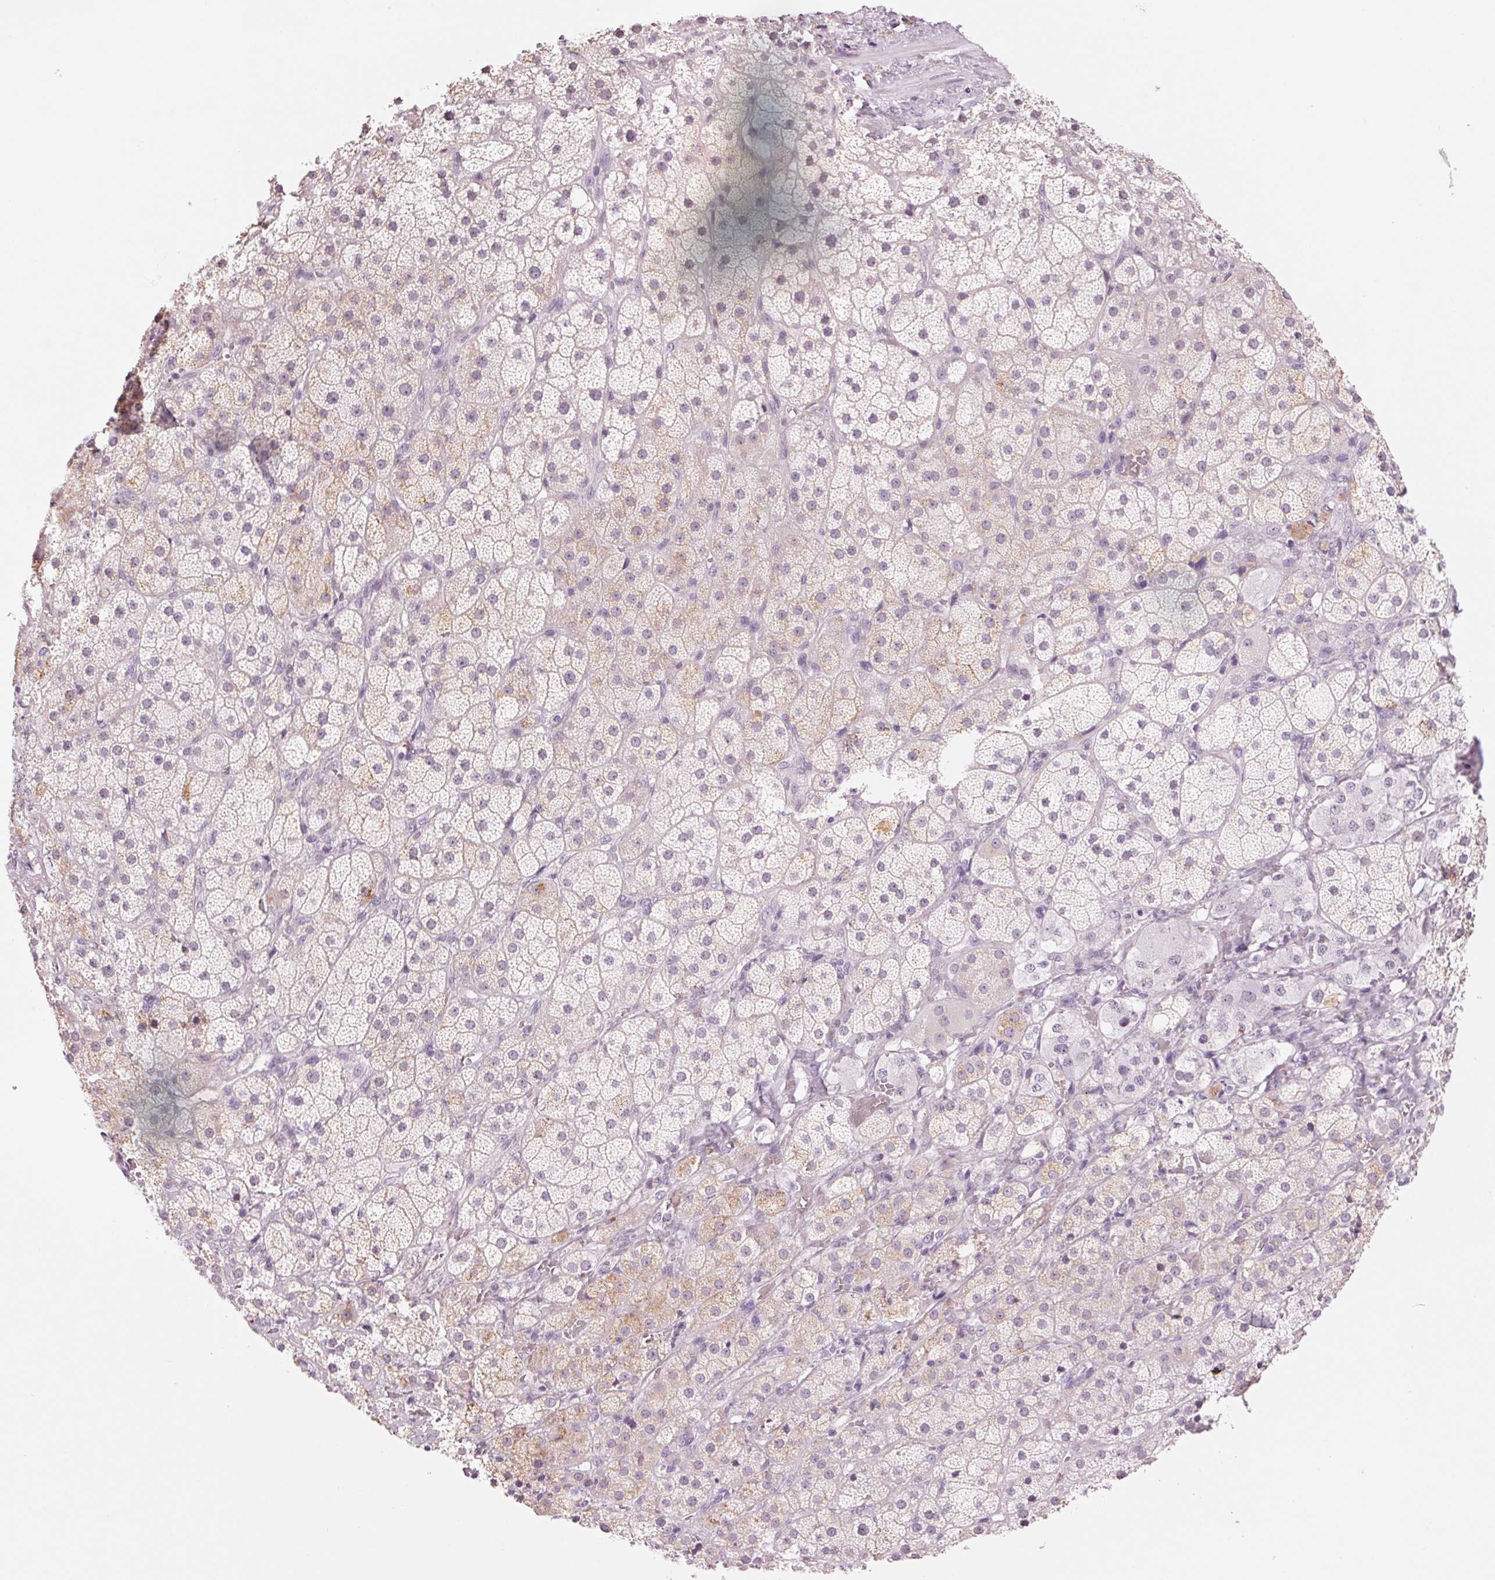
{"staining": {"intensity": "moderate", "quantity": "<25%", "location": "cytoplasmic/membranous"}, "tissue": "adrenal gland", "cell_type": "Glandular cells", "image_type": "normal", "snomed": [{"axis": "morphology", "description": "Normal tissue, NOS"}, {"axis": "topography", "description": "Adrenal gland"}], "caption": "High-power microscopy captured an immunohistochemistry (IHC) image of normal adrenal gland, revealing moderate cytoplasmic/membranous expression in about <25% of glandular cells.", "gene": "MPO", "patient": {"sex": "male", "age": 57}}